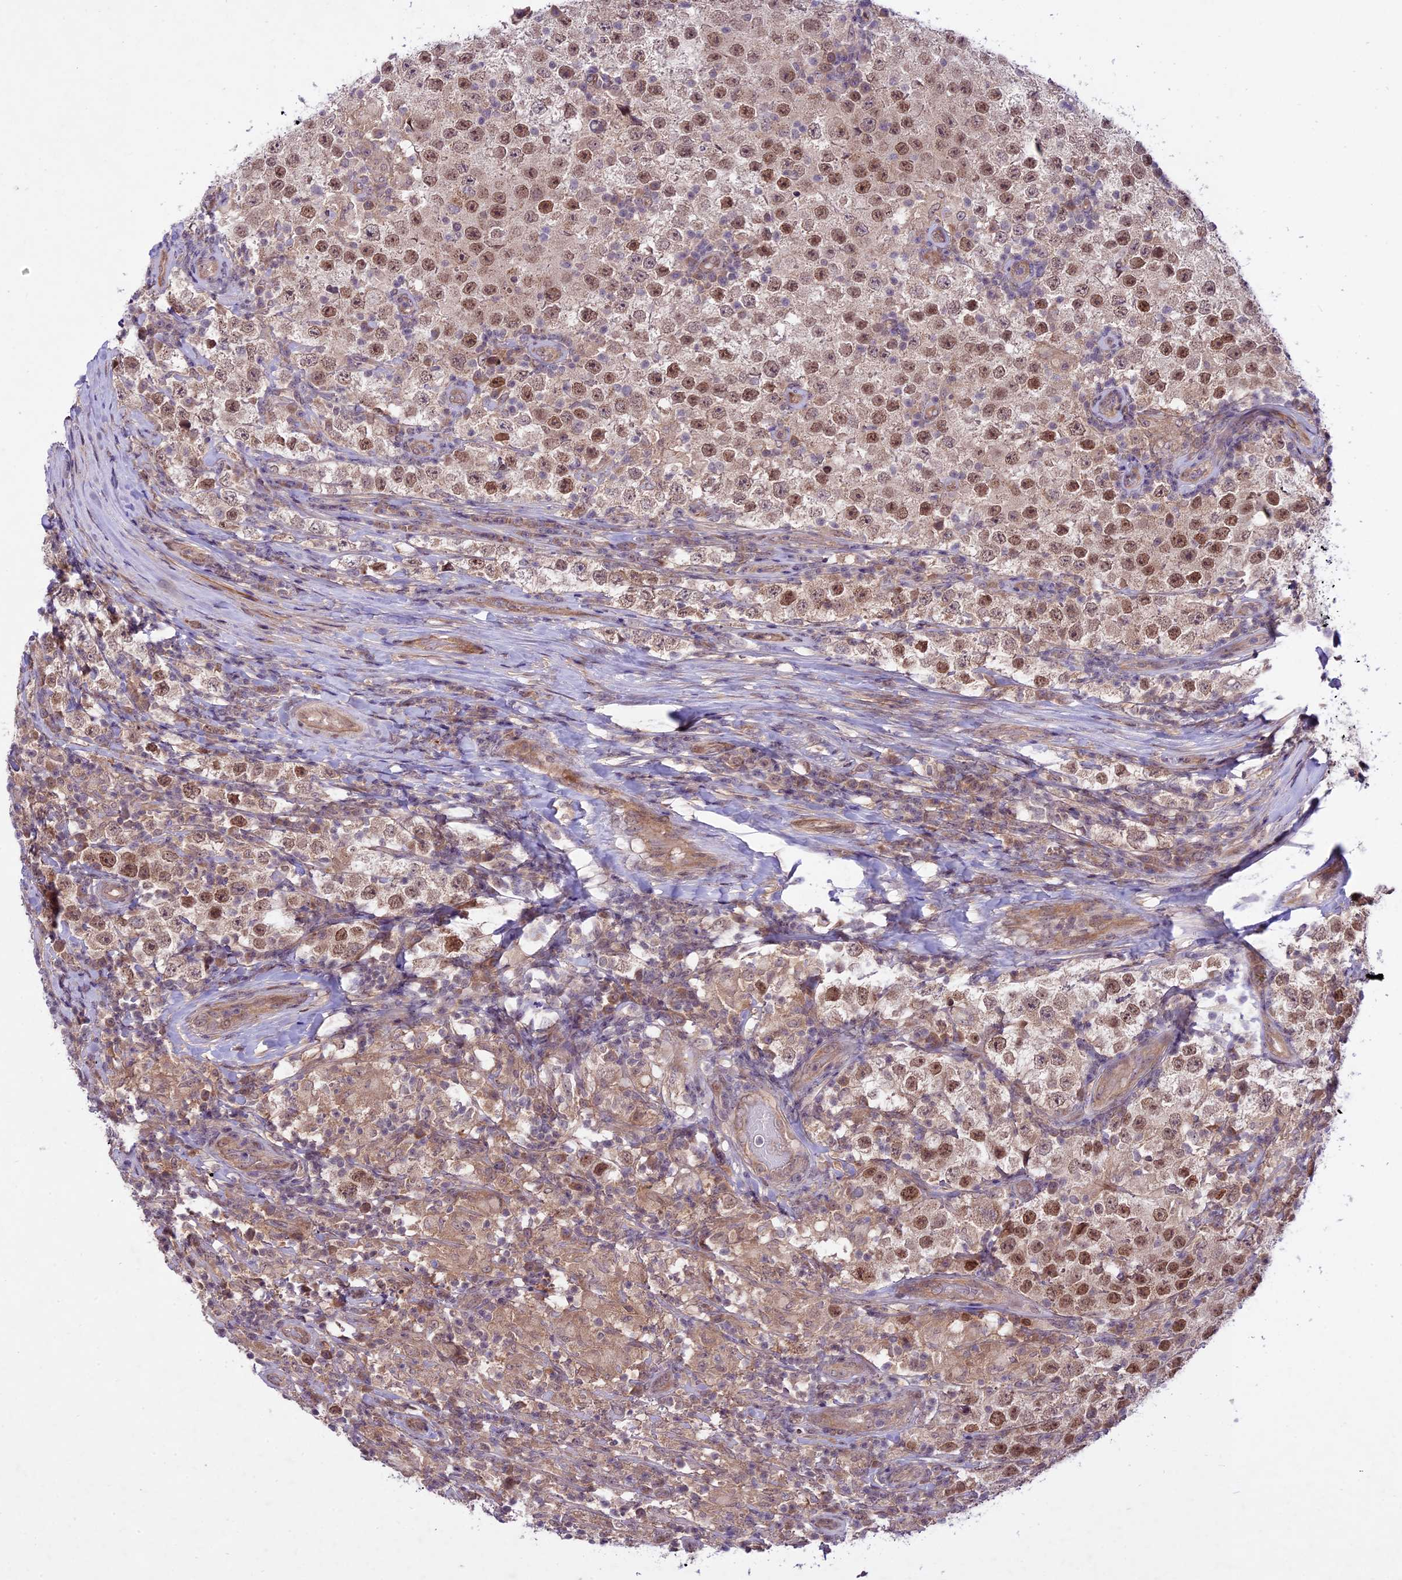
{"staining": {"intensity": "moderate", "quantity": ">75%", "location": "nuclear"}, "tissue": "testis cancer", "cell_type": "Tumor cells", "image_type": "cancer", "snomed": [{"axis": "morphology", "description": "Normal tissue, NOS"}, {"axis": "morphology", "description": "Urothelial carcinoma, High grade"}, {"axis": "morphology", "description": "Seminoma, NOS"}, {"axis": "morphology", "description": "Carcinoma, Embryonal, NOS"}, {"axis": "topography", "description": "Urinary bladder"}, {"axis": "topography", "description": "Testis"}], "caption": "IHC staining of testis cancer, which shows medium levels of moderate nuclear positivity in approximately >75% of tumor cells indicating moderate nuclear protein staining. The staining was performed using DAB (brown) for protein detection and nuclei were counterstained in hematoxylin (blue).", "gene": "SPRED1", "patient": {"sex": "male", "age": 41}}